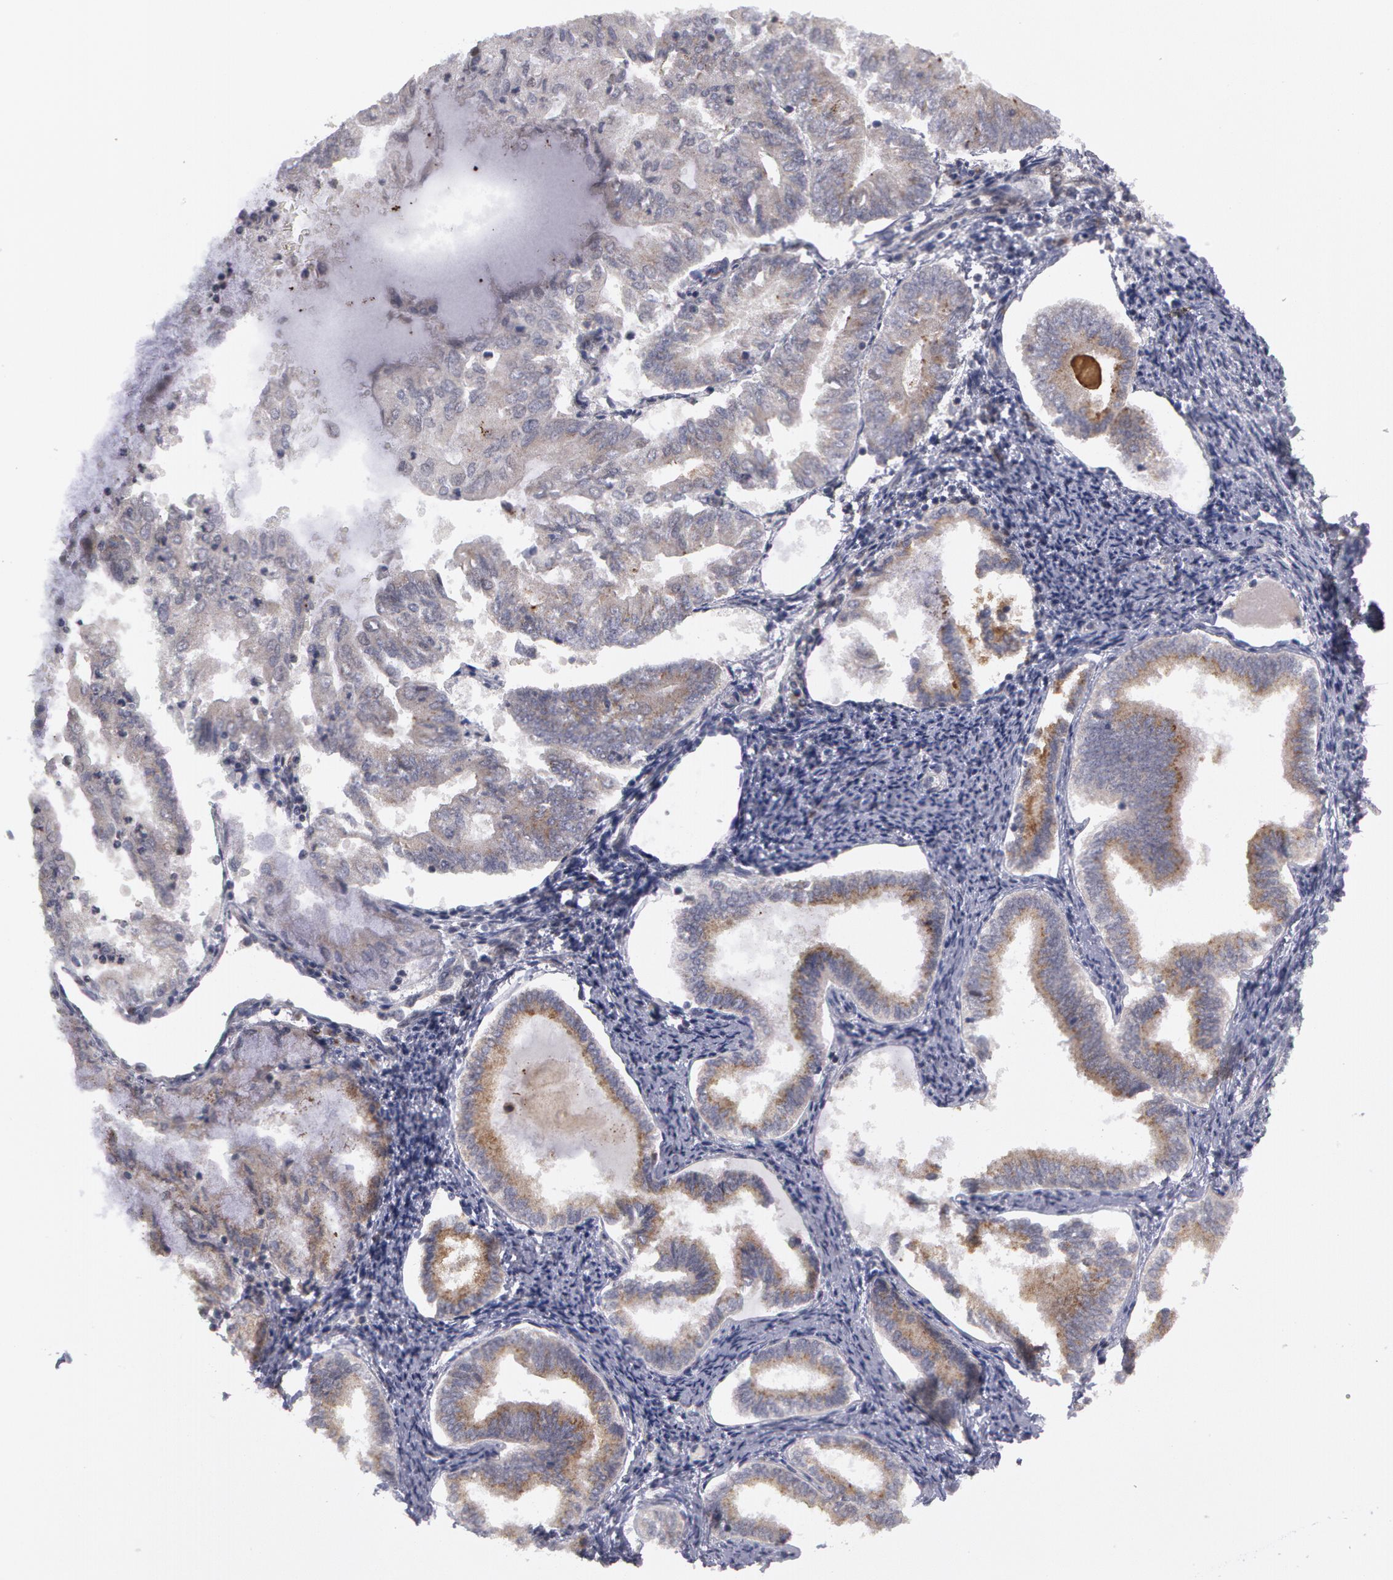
{"staining": {"intensity": "negative", "quantity": "none", "location": "none"}, "tissue": "endometrial cancer", "cell_type": "Tumor cells", "image_type": "cancer", "snomed": [{"axis": "morphology", "description": "Adenocarcinoma, NOS"}, {"axis": "topography", "description": "Endometrium"}], "caption": "Tumor cells show no significant positivity in endometrial adenocarcinoma.", "gene": "STX5", "patient": {"sex": "female", "age": 79}}